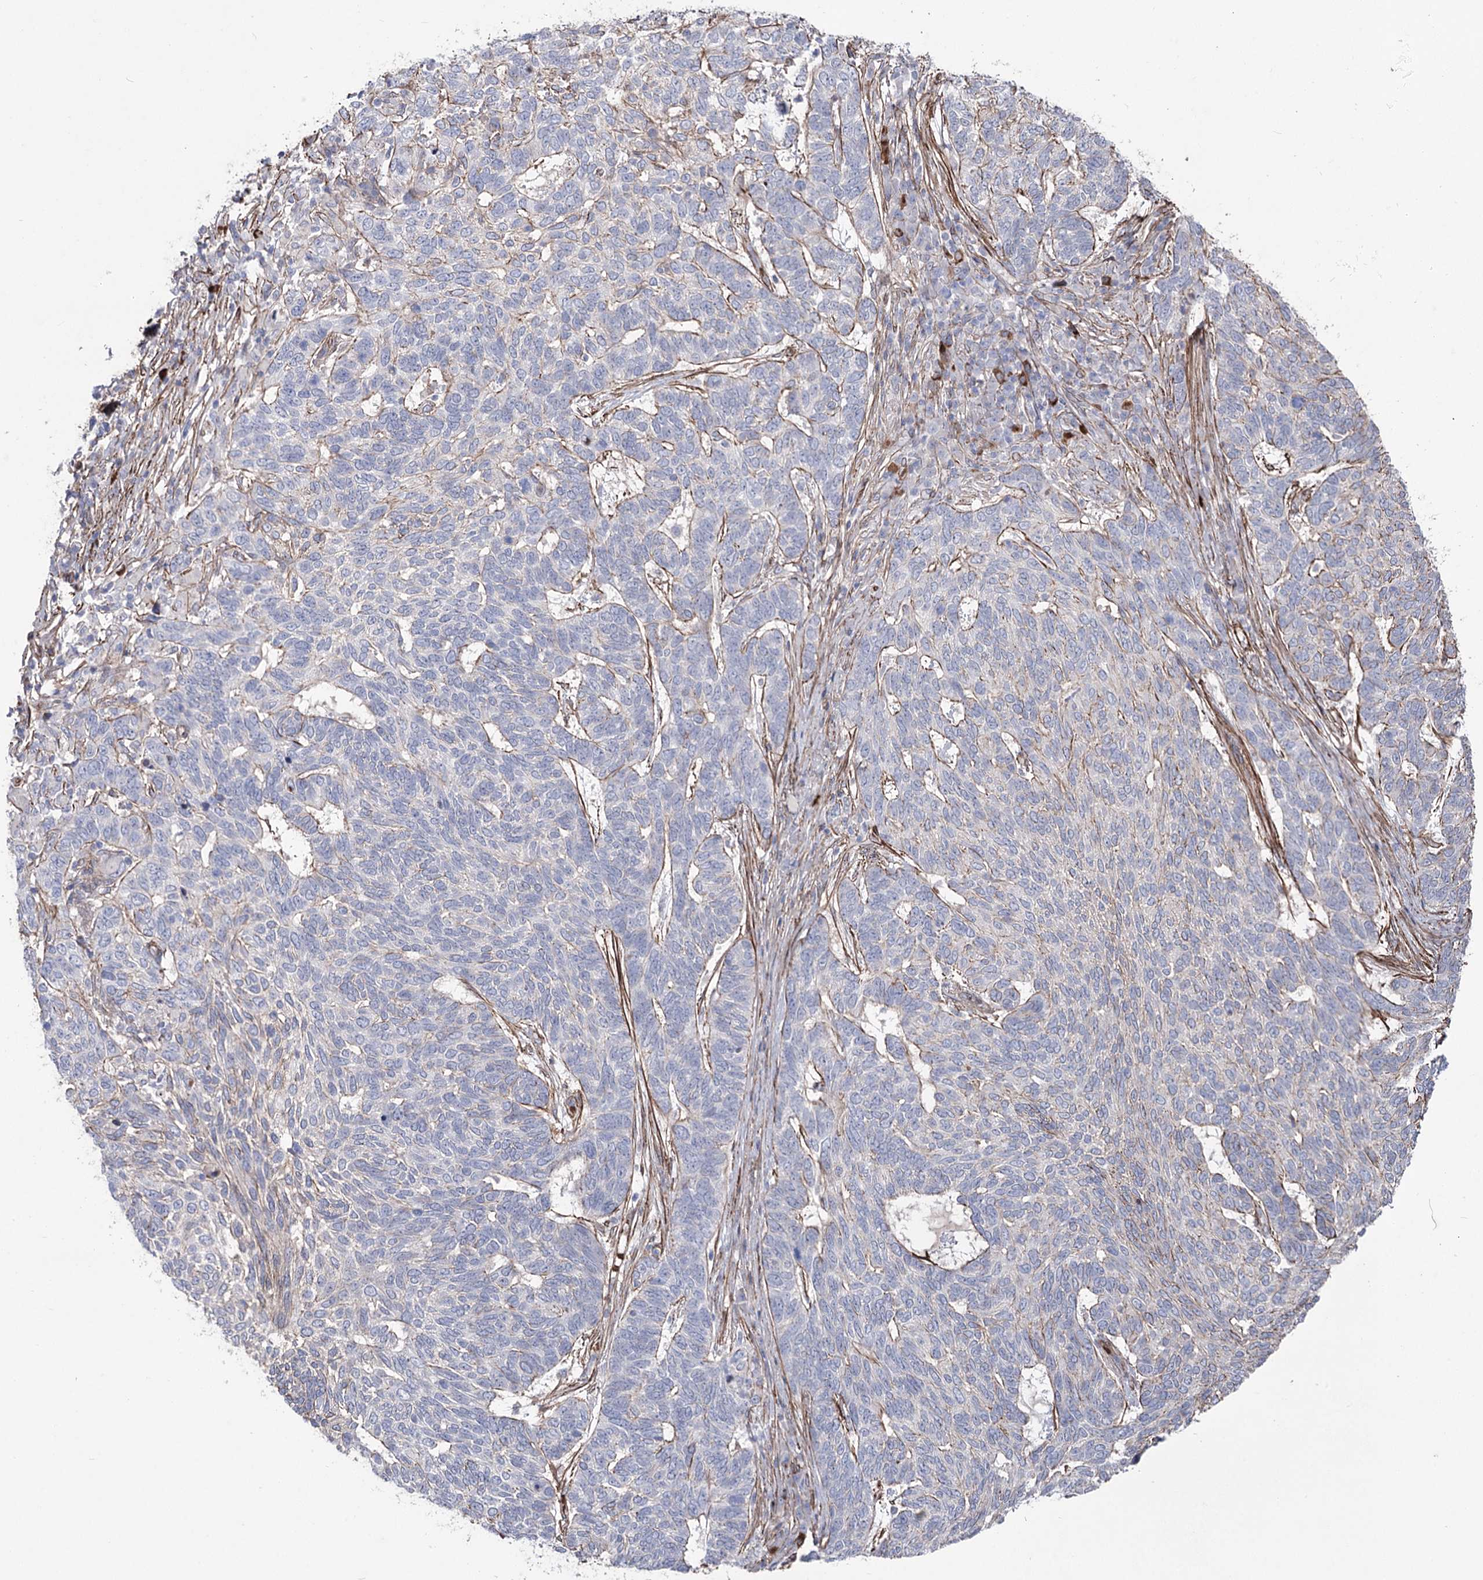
{"staining": {"intensity": "moderate", "quantity": "<25%", "location": "cytoplasmic/membranous"}, "tissue": "skin cancer", "cell_type": "Tumor cells", "image_type": "cancer", "snomed": [{"axis": "morphology", "description": "Basal cell carcinoma"}, {"axis": "topography", "description": "Skin"}], "caption": "Skin basal cell carcinoma tissue shows moderate cytoplasmic/membranous expression in approximately <25% of tumor cells", "gene": "ARHGAP20", "patient": {"sex": "female", "age": 65}}